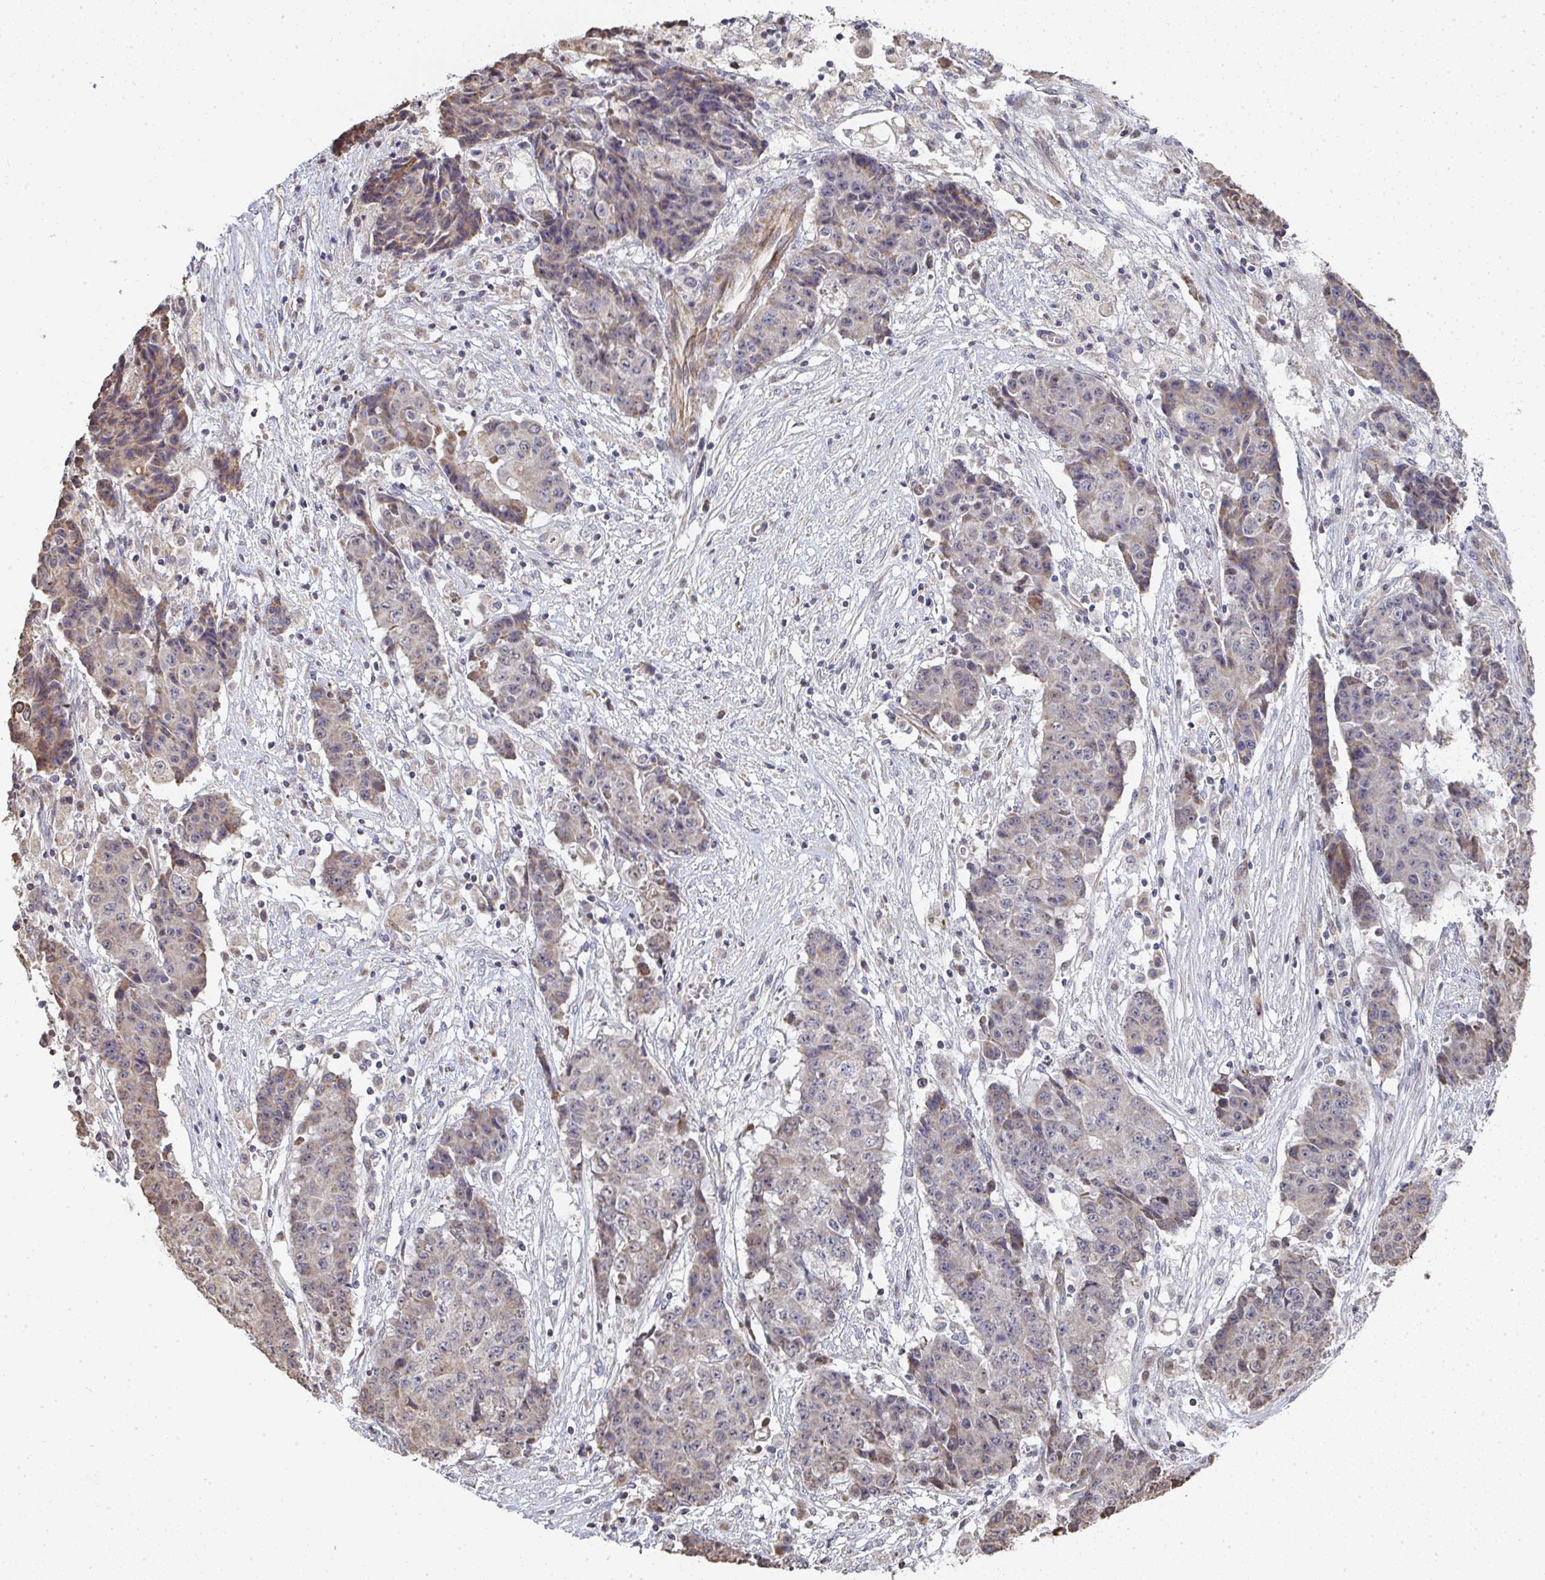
{"staining": {"intensity": "weak", "quantity": "25%-75%", "location": "cytoplasmic/membranous"}, "tissue": "ovarian cancer", "cell_type": "Tumor cells", "image_type": "cancer", "snomed": [{"axis": "morphology", "description": "Carcinoma, endometroid"}, {"axis": "topography", "description": "Ovary"}], "caption": "Weak cytoplasmic/membranous protein expression is present in approximately 25%-75% of tumor cells in ovarian endometroid carcinoma.", "gene": "AGTPBP1", "patient": {"sex": "female", "age": 42}}